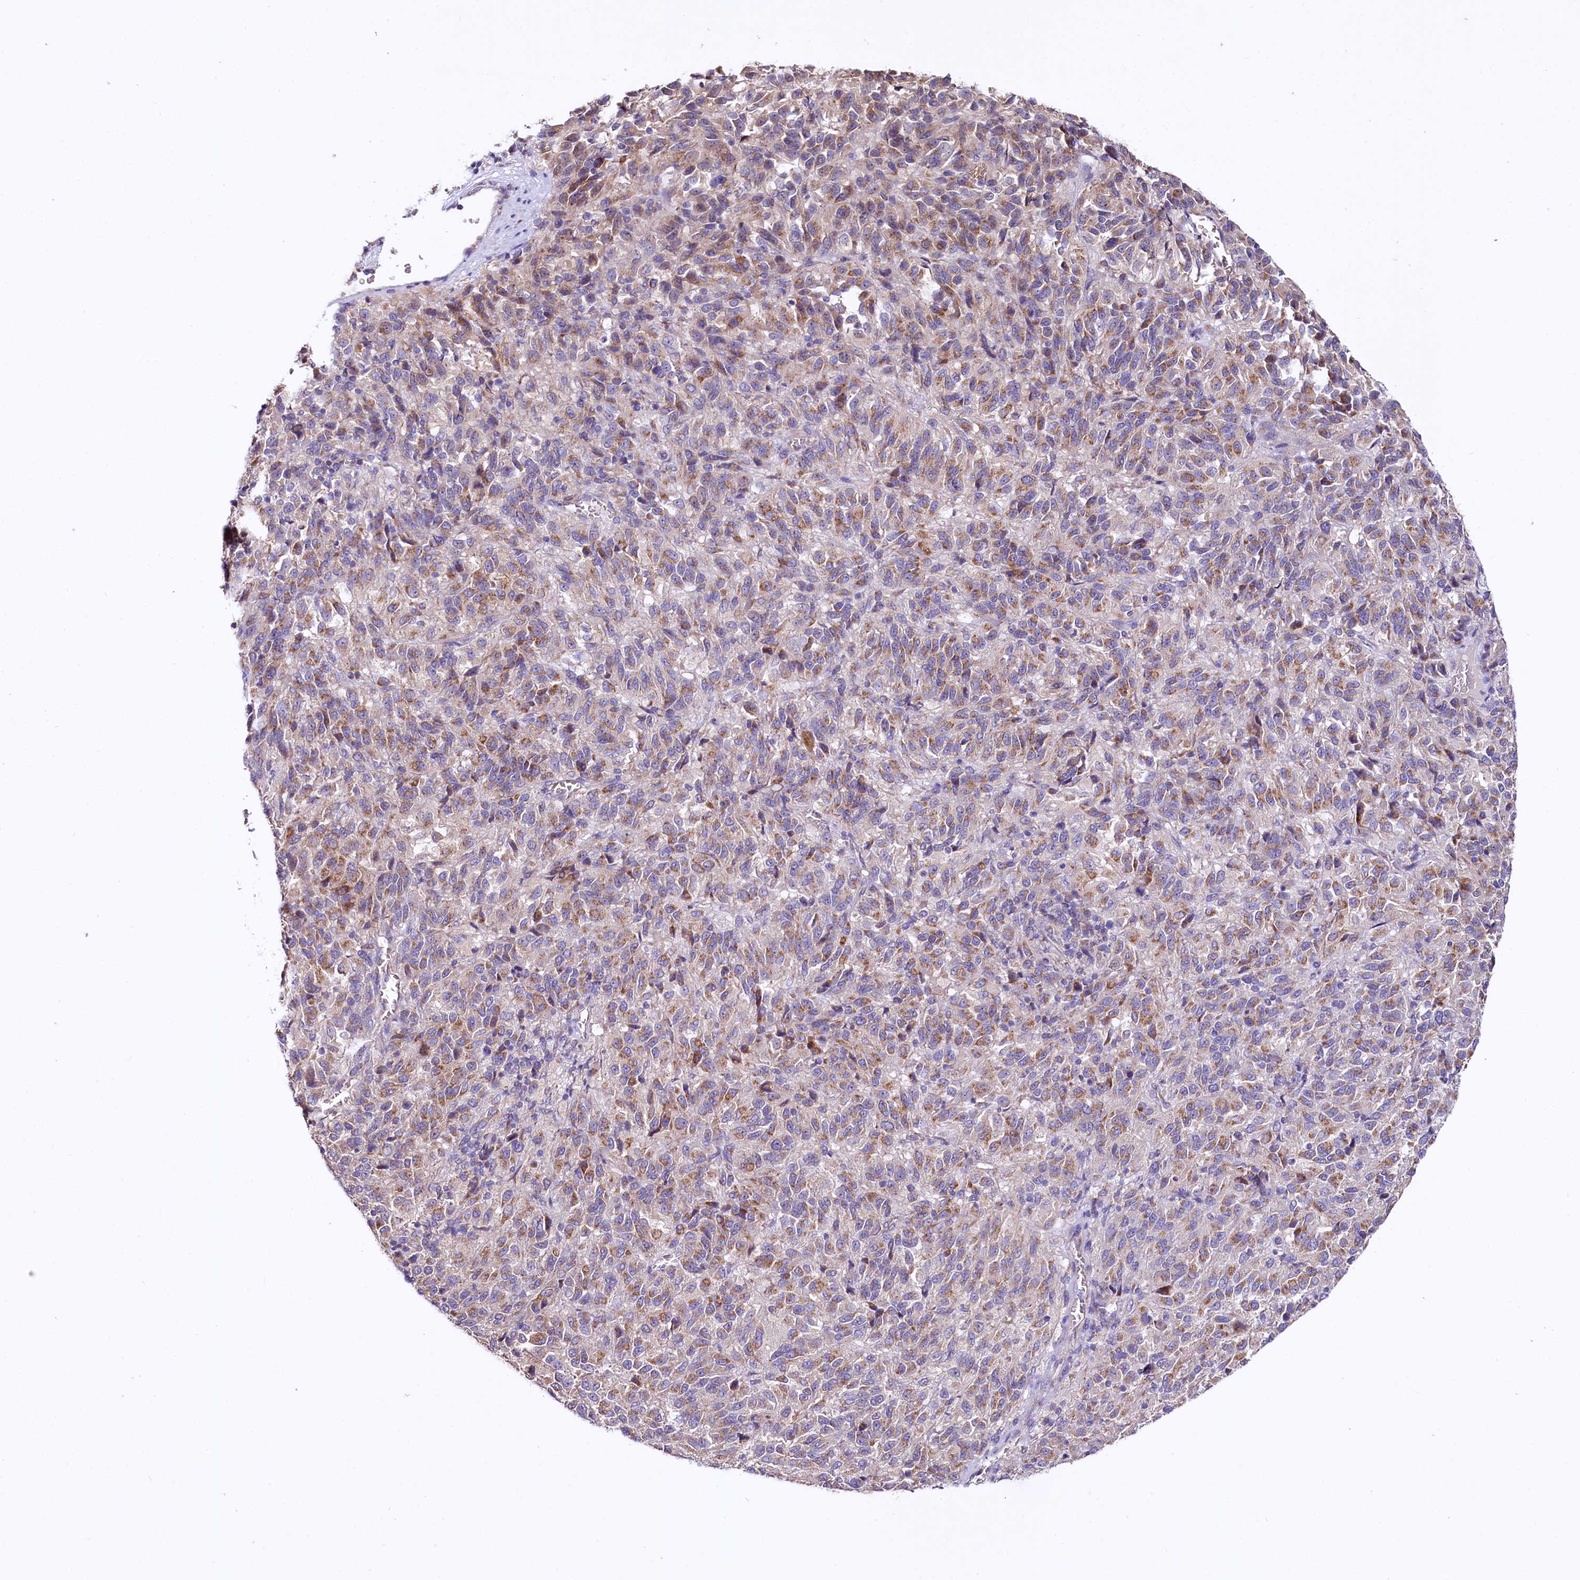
{"staining": {"intensity": "moderate", "quantity": ">75%", "location": "cytoplasmic/membranous"}, "tissue": "melanoma", "cell_type": "Tumor cells", "image_type": "cancer", "snomed": [{"axis": "morphology", "description": "Malignant melanoma, Metastatic site"}, {"axis": "topography", "description": "Lung"}], "caption": "Immunohistochemistry (IHC) histopathology image of human melanoma stained for a protein (brown), which displays medium levels of moderate cytoplasmic/membranous expression in approximately >75% of tumor cells.", "gene": "CEP295", "patient": {"sex": "male", "age": 64}}